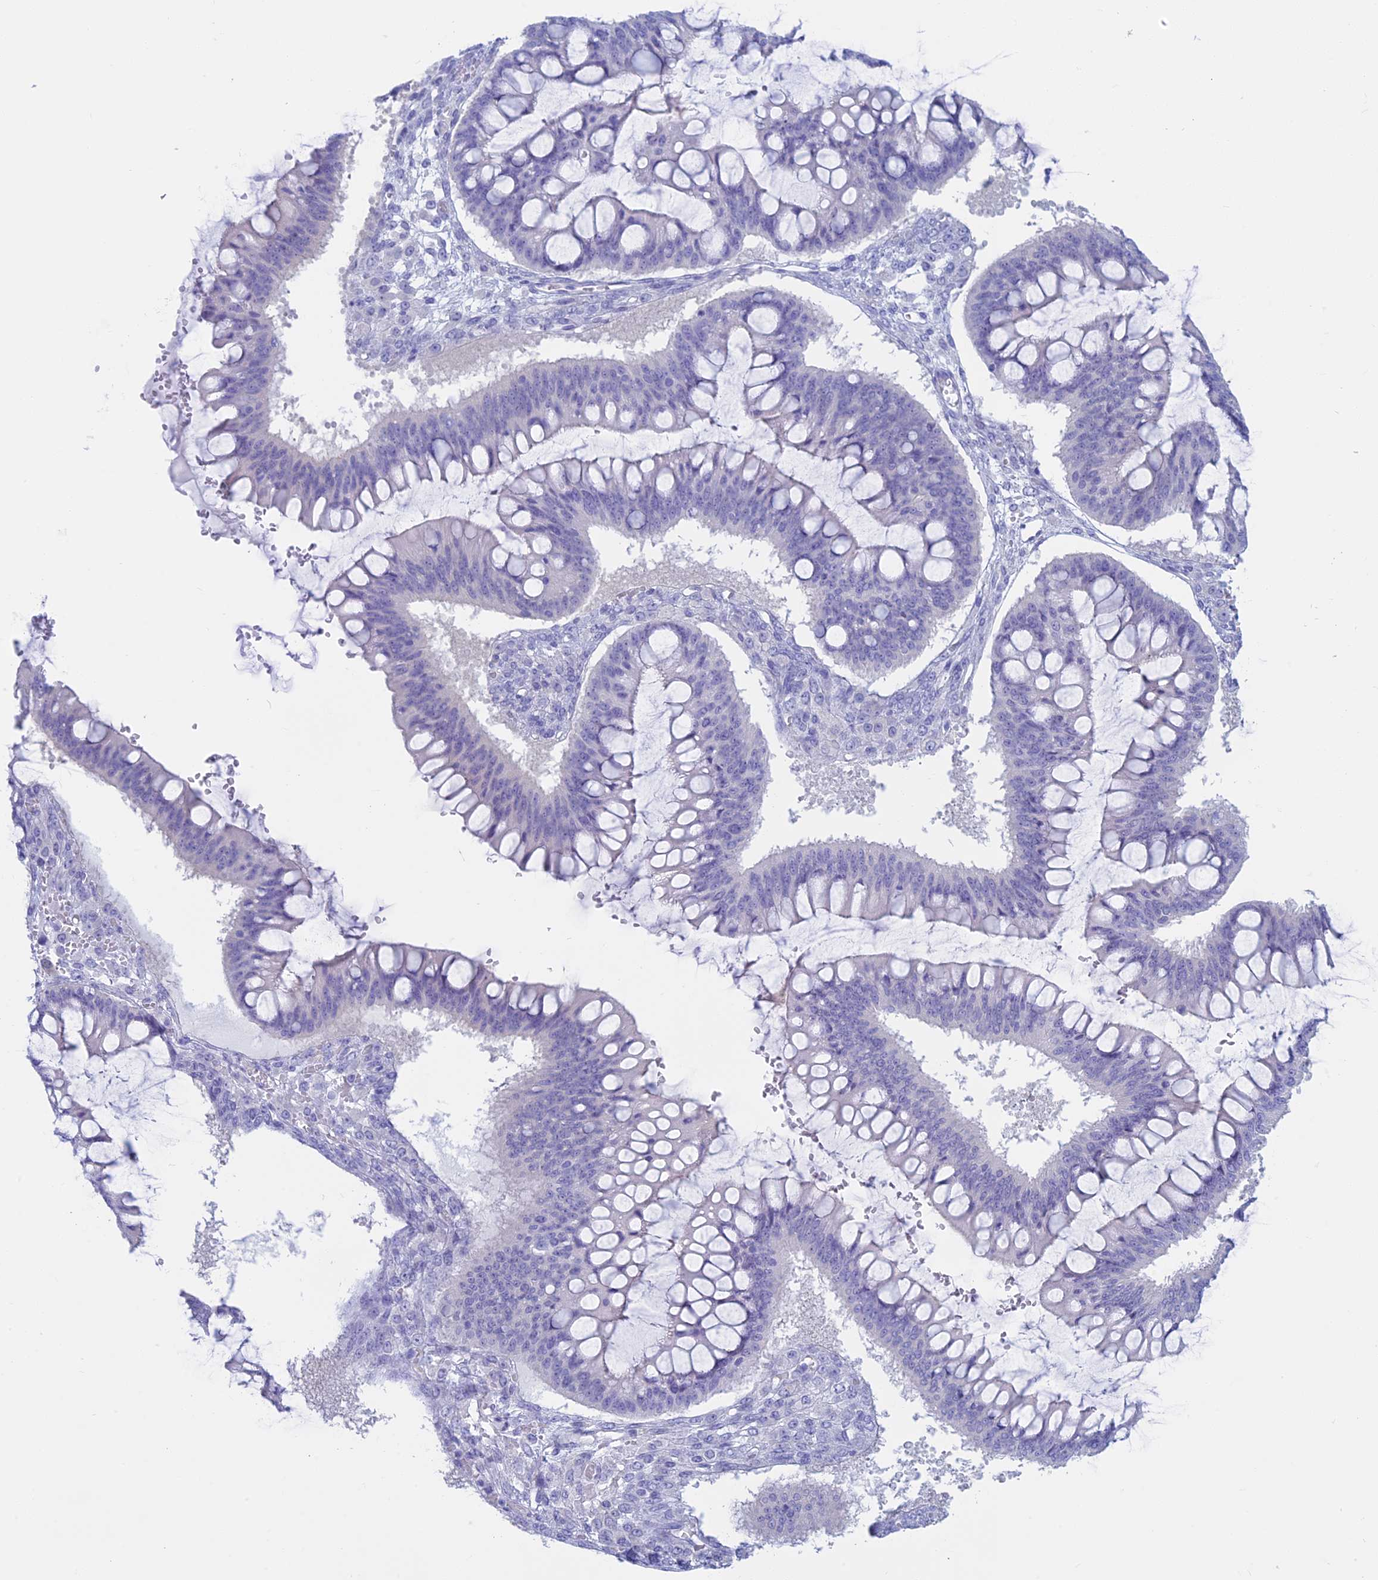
{"staining": {"intensity": "negative", "quantity": "none", "location": "none"}, "tissue": "ovarian cancer", "cell_type": "Tumor cells", "image_type": "cancer", "snomed": [{"axis": "morphology", "description": "Cystadenocarcinoma, mucinous, NOS"}, {"axis": "topography", "description": "Ovary"}], "caption": "An immunohistochemistry micrograph of ovarian cancer is shown. There is no staining in tumor cells of ovarian cancer.", "gene": "RP1", "patient": {"sex": "female", "age": 73}}